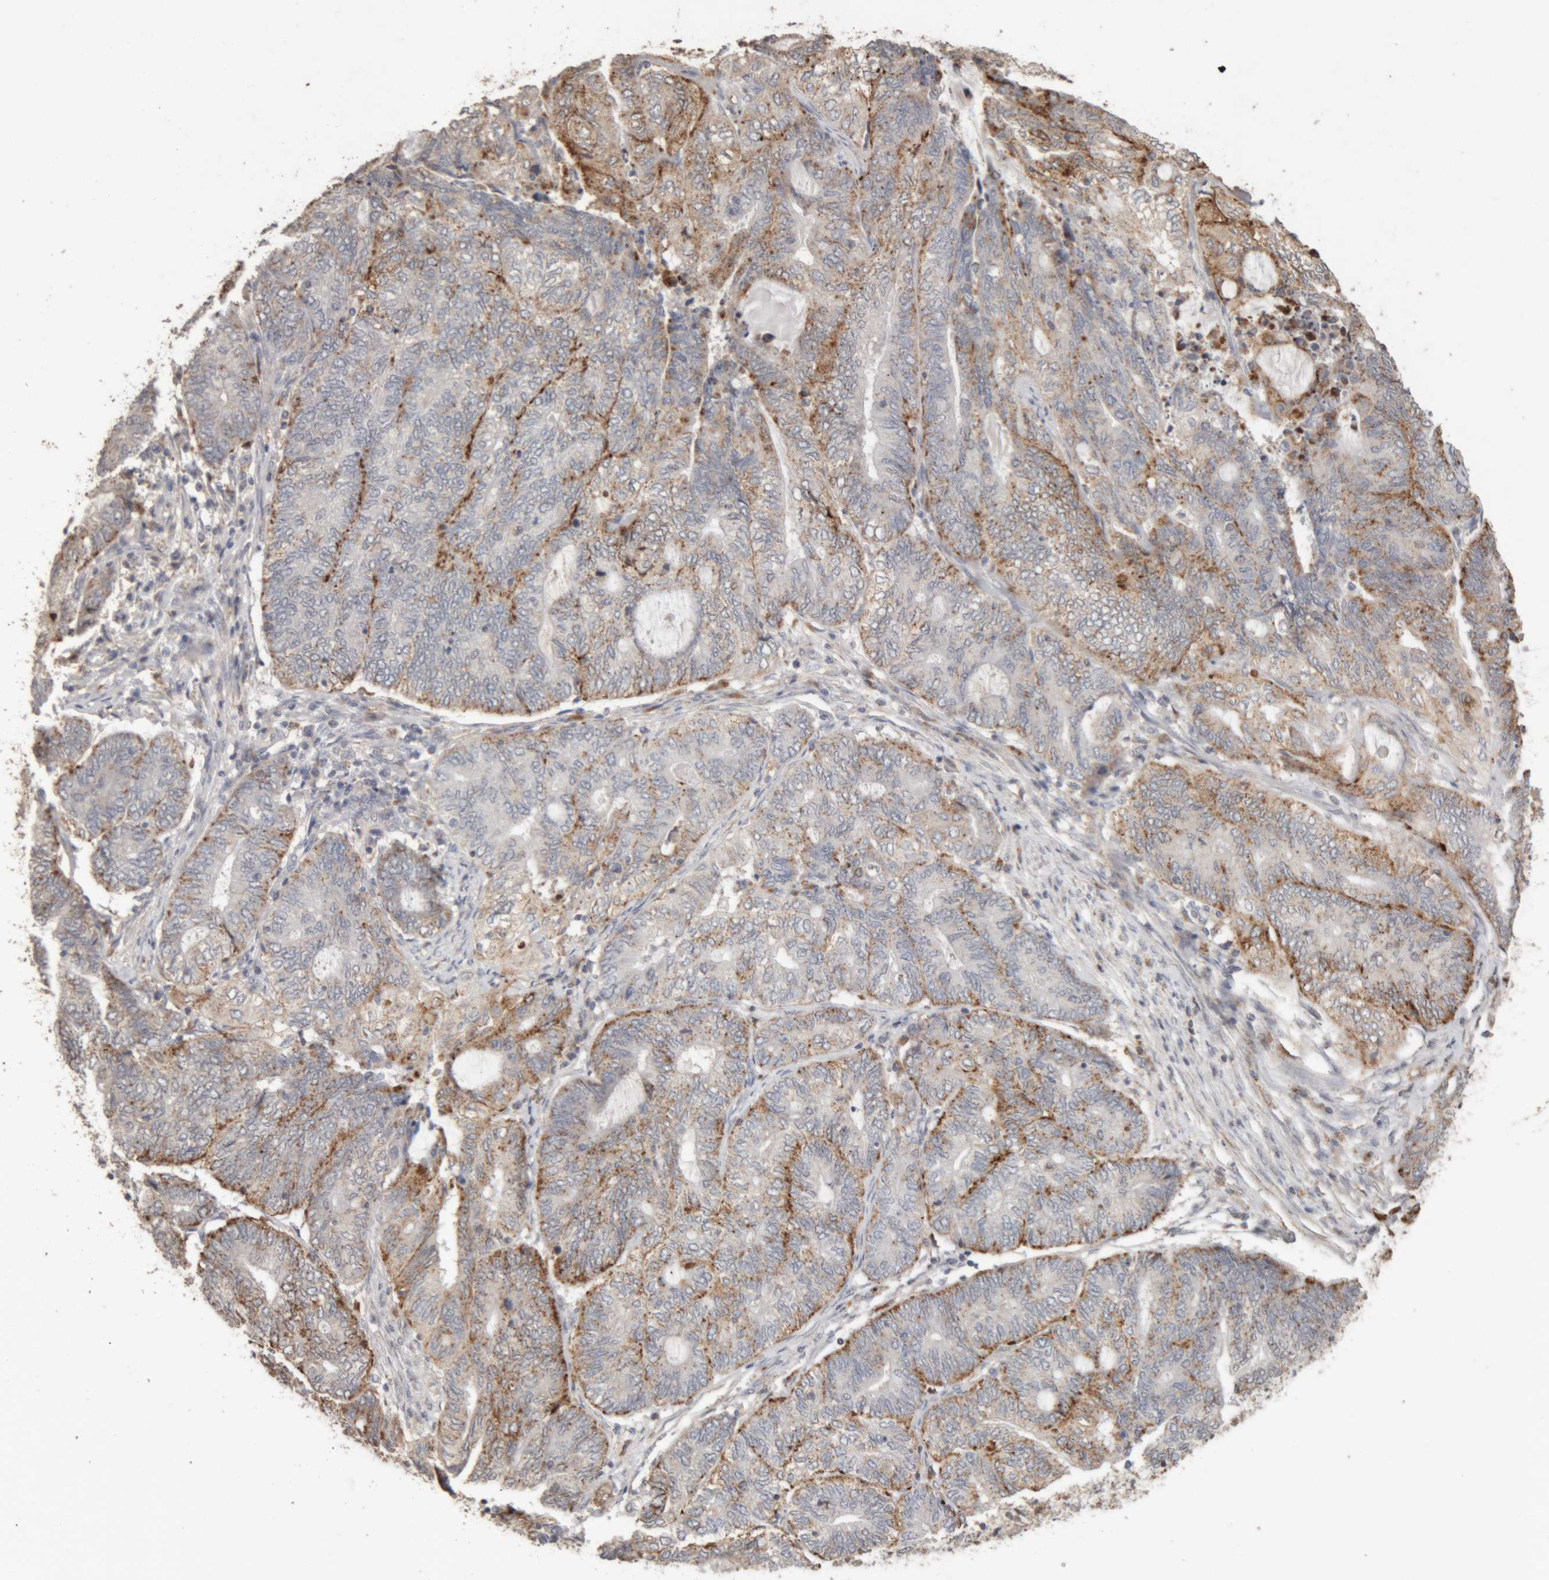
{"staining": {"intensity": "moderate", "quantity": "25%-75%", "location": "cytoplasmic/membranous"}, "tissue": "endometrial cancer", "cell_type": "Tumor cells", "image_type": "cancer", "snomed": [{"axis": "morphology", "description": "Adenocarcinoma, NOS"}, {"axis": "topography", "description": "Uterus"}, {"axis": "topography", "description": "Endometrium"}], "caption": "High-magnification brightfield microscopy of endometrial cancer (adenocarcinoma) stained with DAB (brown) and counterstained with hematoxylin (blue). tumor cells exhibit moderate cytoplasmic/membranous staining is seen in approximately25%-75% of cells.", "gene": "ARSA", "patient": {"sex": "female", "age": 70}}